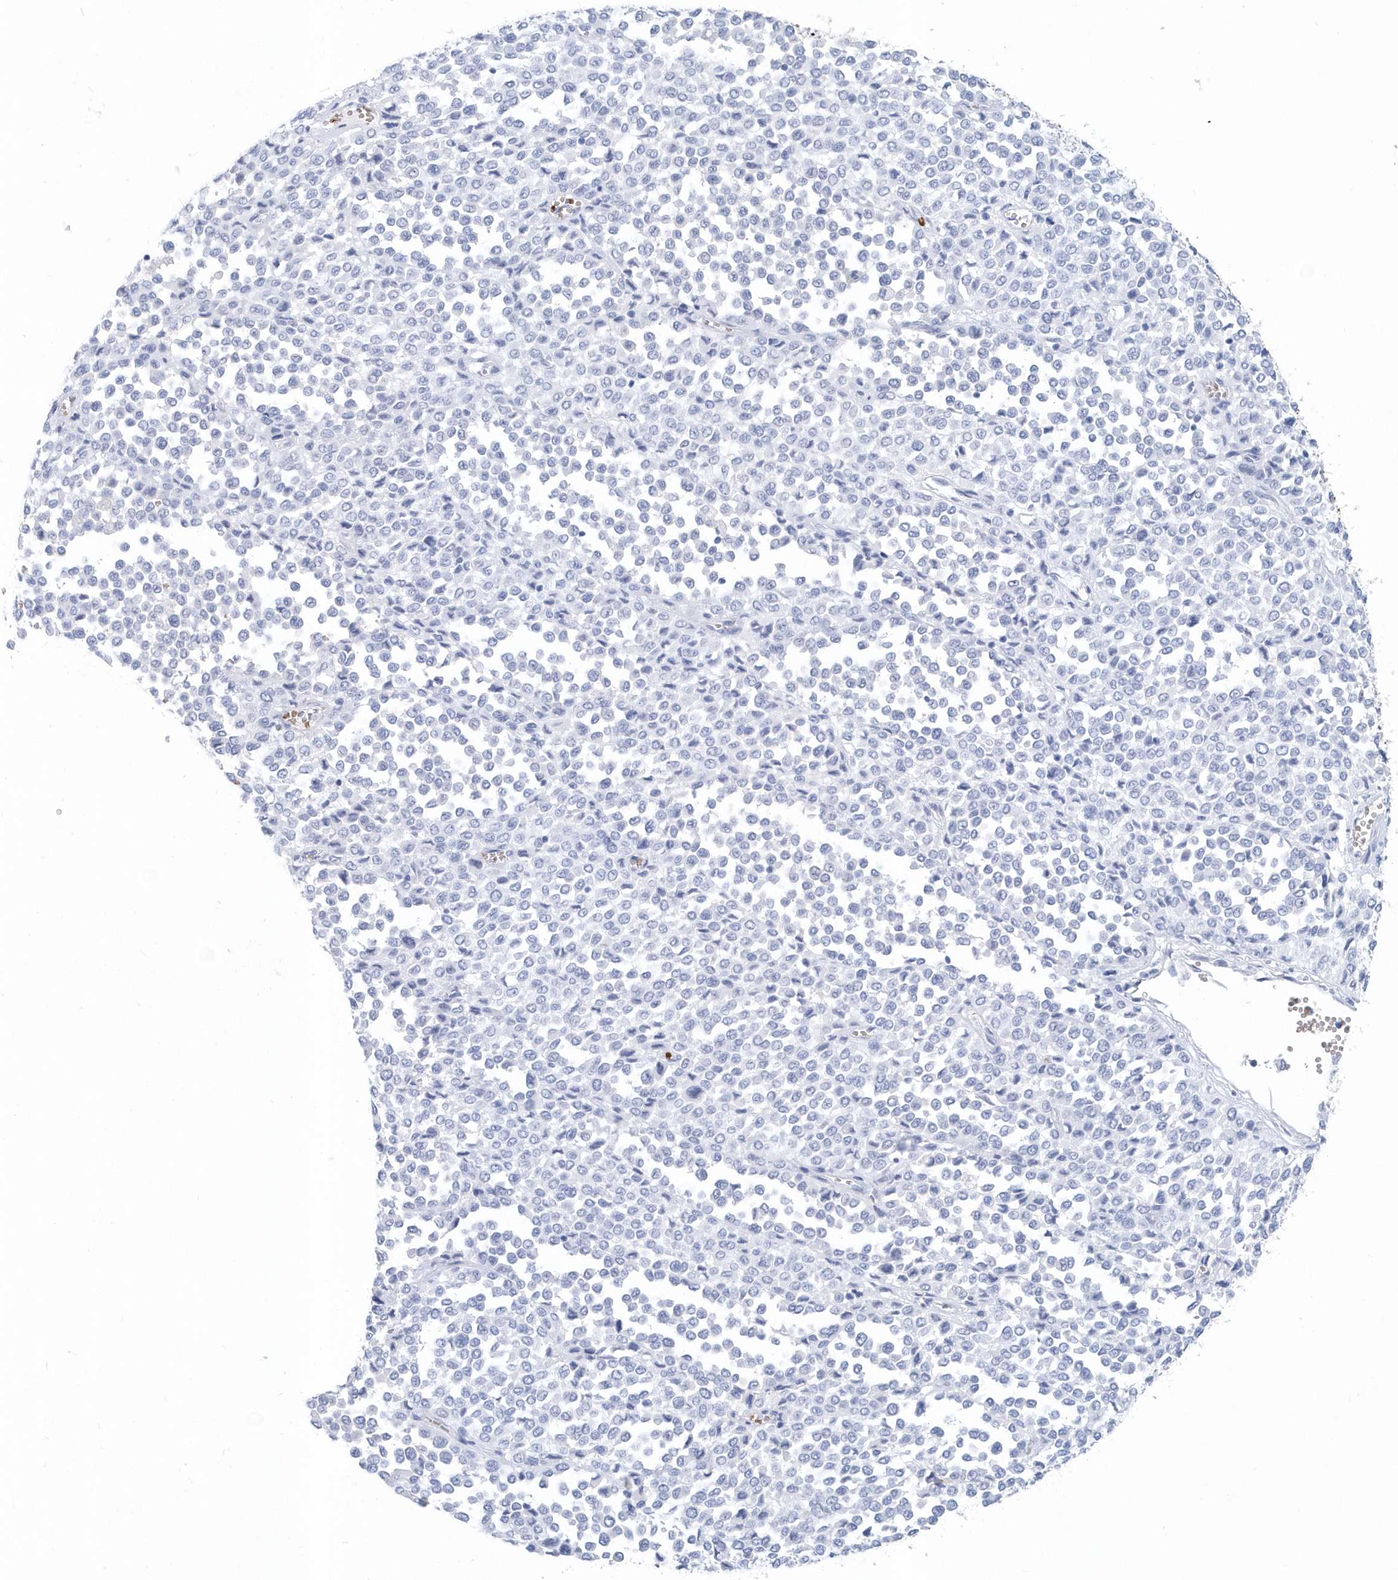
{"staining": {"intensity": "negative", "quantity": "none", "location": "none"}, "tissue": "melanoma", "cell_type": "Tumor cells", "image_type": "cancer", "snomed": [{"axis": "morphology", "description": "Malignant melanoma, Metastatic site"}, {"axis": "topography", "description": "Pancreas"}], "caption": "Immunohistochemistry (IHC) image of human malignant melanoma (metastatic site) stained for a protein (brown), which exhibits no expression in tumor cells.", "gene": "HBA2", "patient": {"sex": "female", "age": 30}}